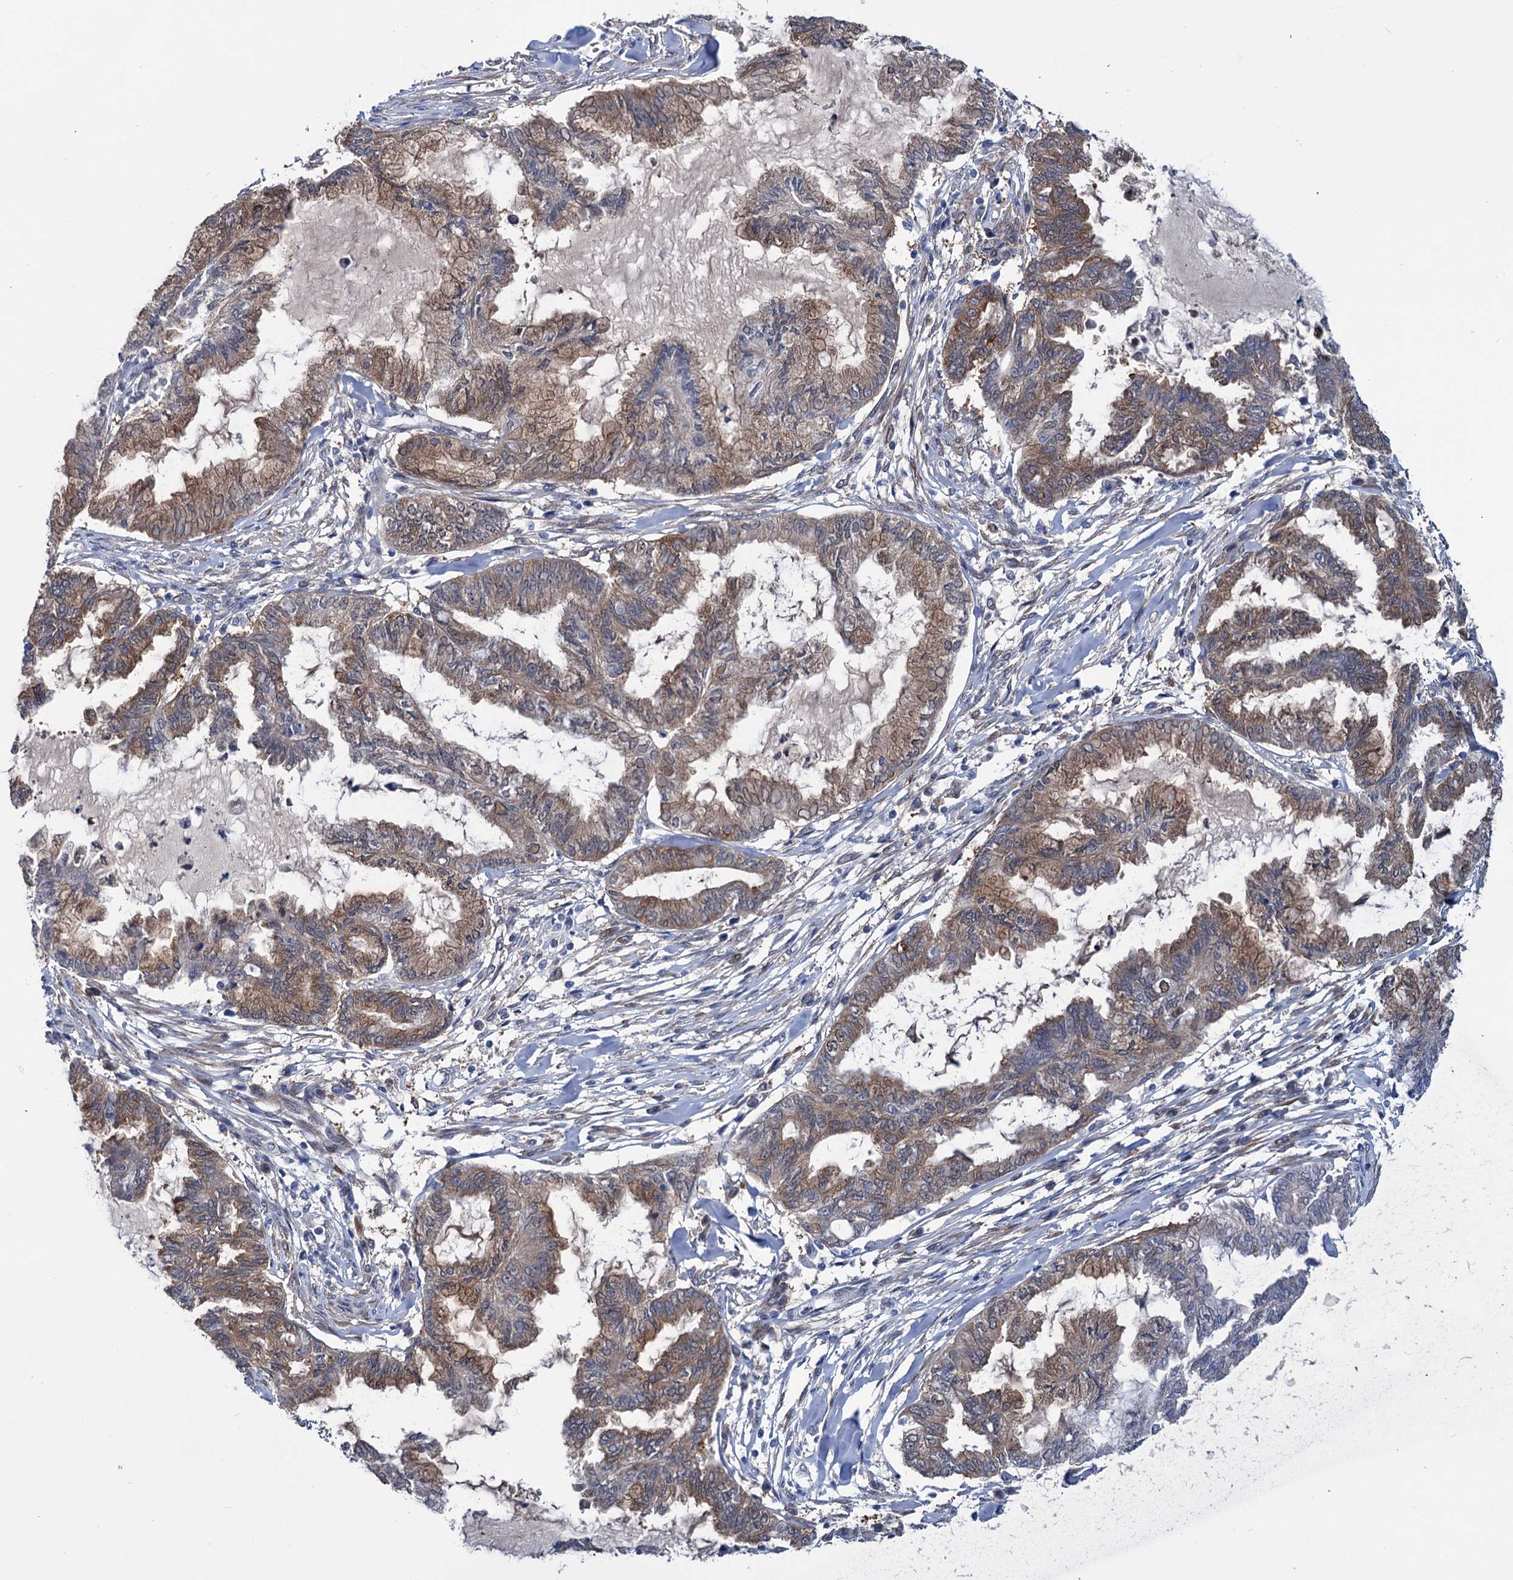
{"staining": {"intensity": "moderate", "quantity": "25%-75%", "location": "cytoplasmic/membranous"}, "tissue": "endometrial cancer", "cell_type": "Tumor cells", "image_type": "cancer", "snomed": [{"axis": "morphology", "description": "Adenocarcinoma, NOS"}, {"axis": "topography", "description": "Endometrium"}], "caption": "The photomicrograph exhibits a brown stain indicating the presence of a protein in the cytoplasmic/membranous of tumor cells in adenocarcinoma (endometrial).", "gene": "EYA4", "patient": {"sex": "female", "age": 86}}